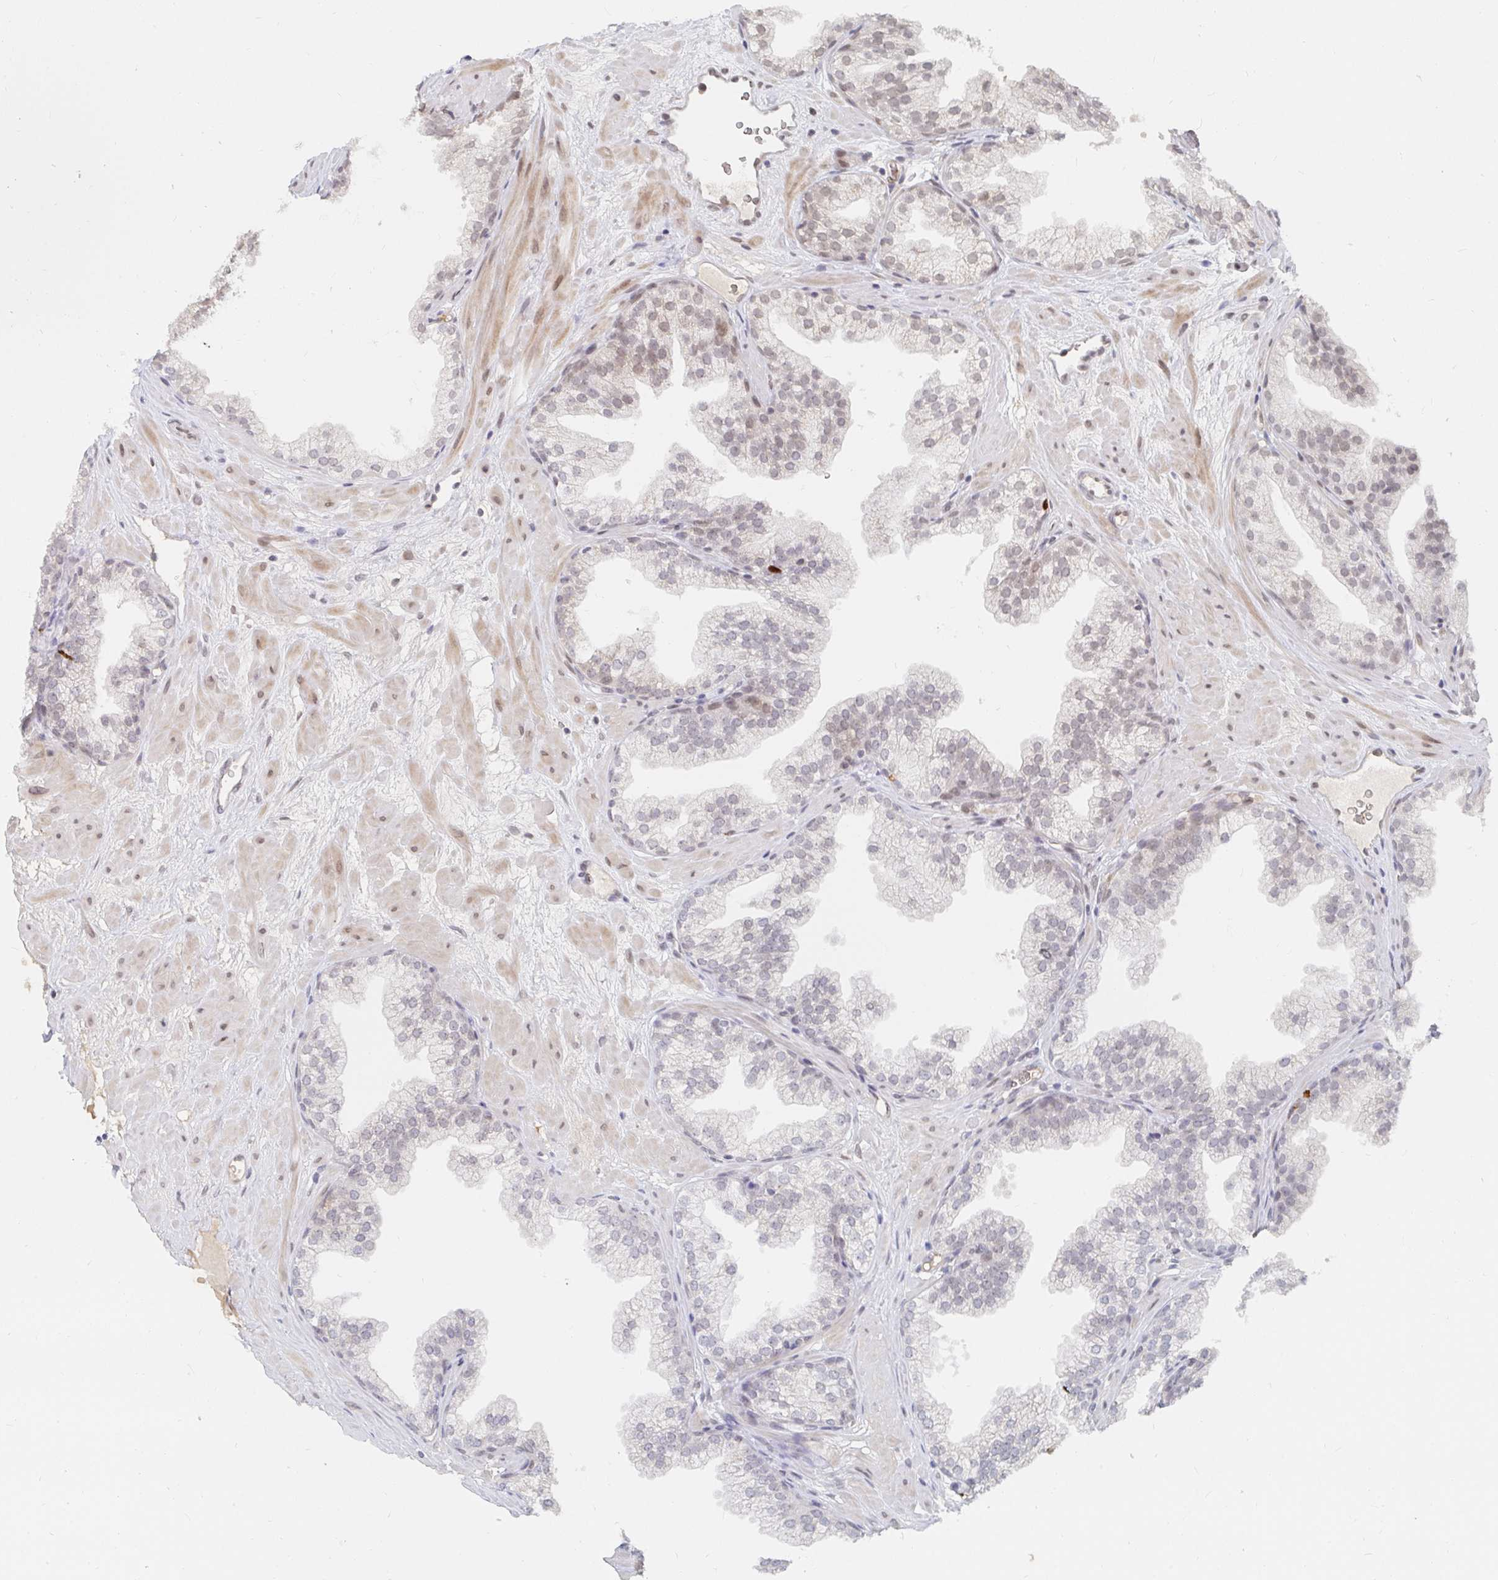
{"staining": {"intensity": "weak", "quantity": "<25%", "location": "nuclear"}, "tissue": "prostate", "cell_type": "Glandular cells", "image_type": "normal", "snomed": [{"axis": "morphology", "description": "Normal tissue, NOS"}, {"axis": "topography", "description": "Prostate"}], "caption": "Human prostate stained for a protein using IHC exhibits no positivity in glandular cells.", "gene": "CHD2", "patient": {"sex": "male", "age": 37}}